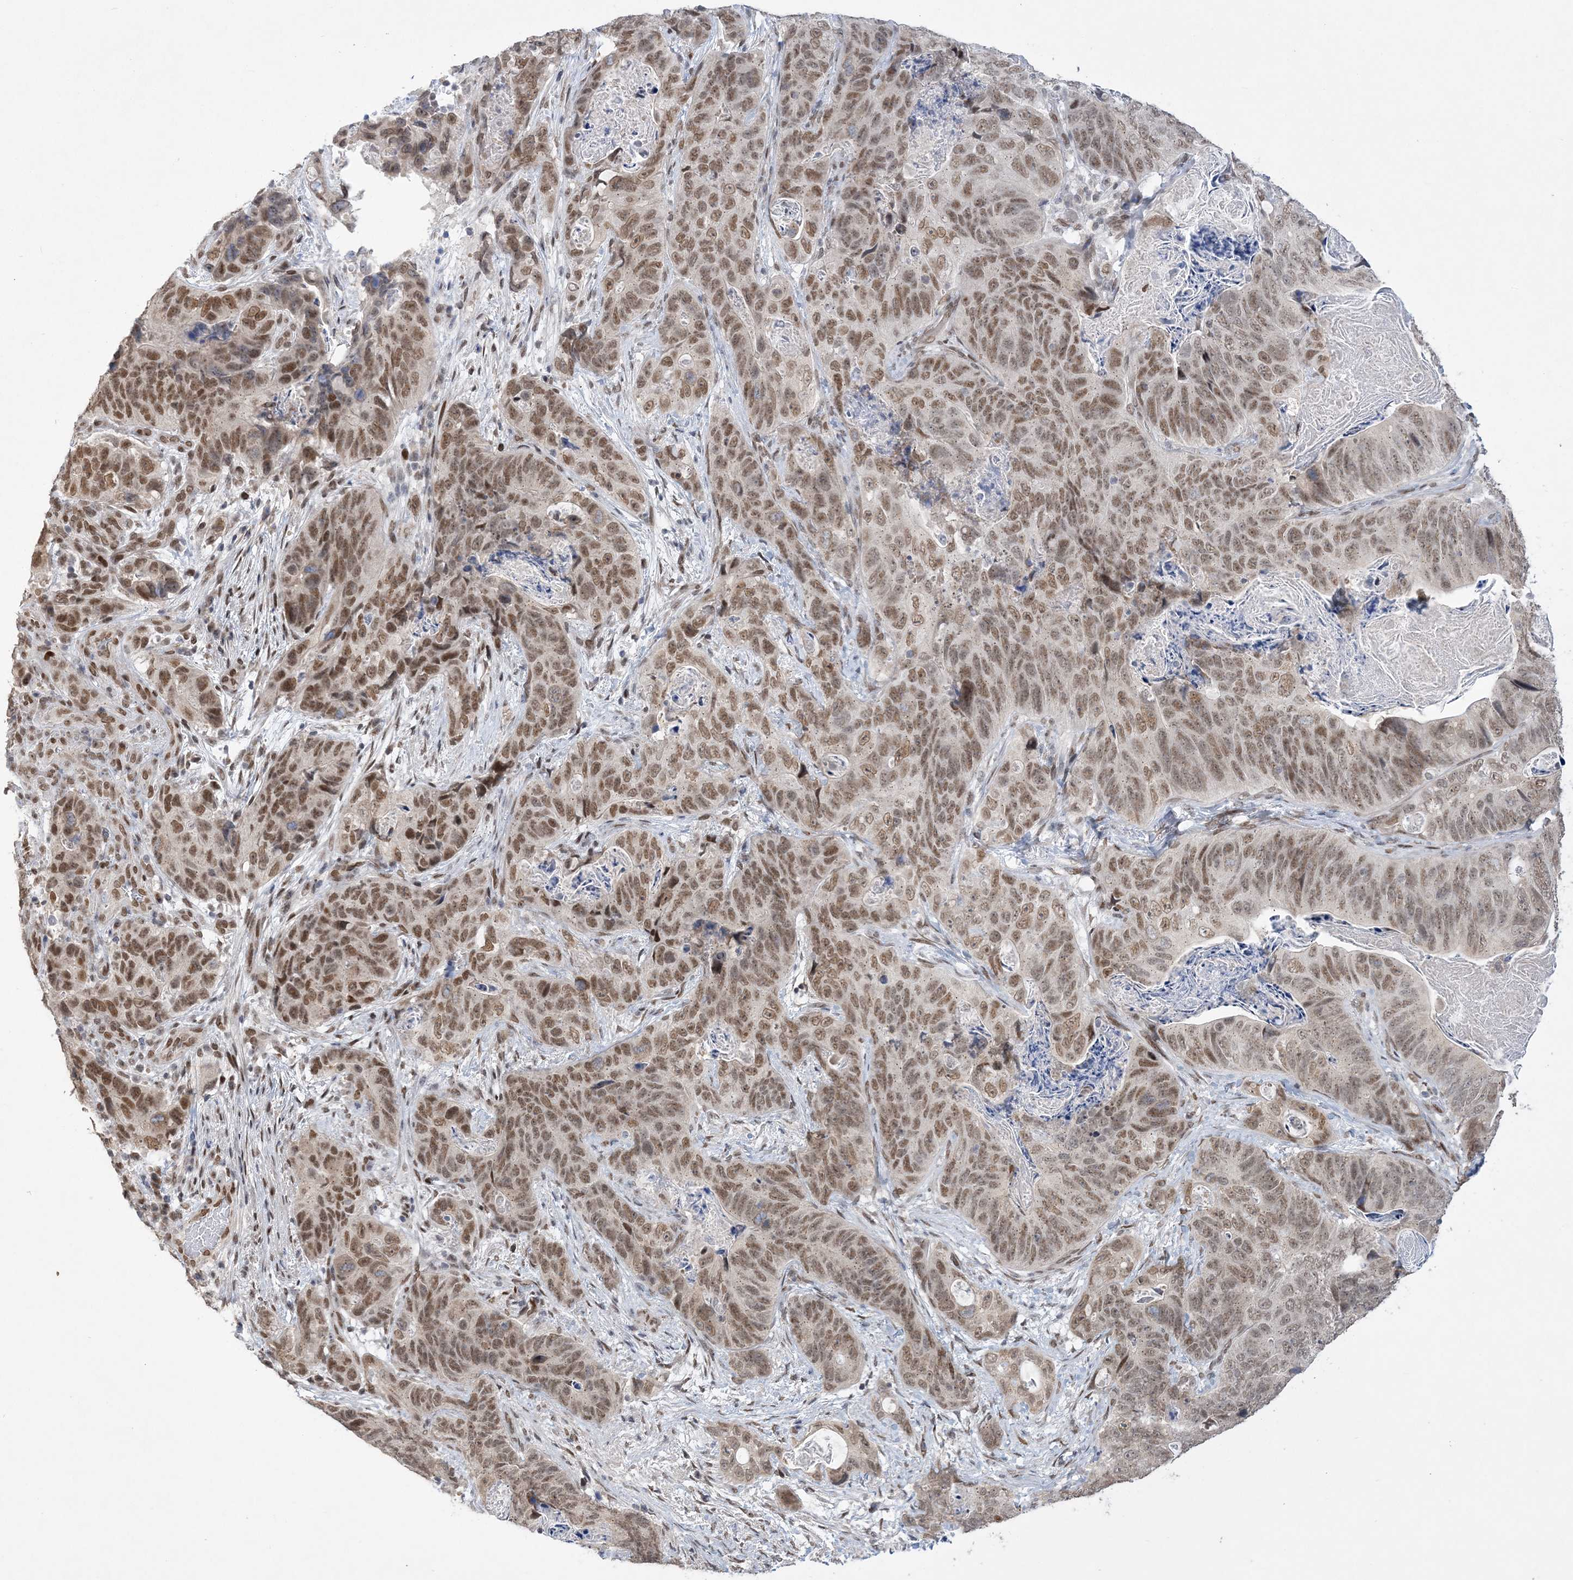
{"staining": {"intensity": "moderate", "quantity": ">75%", "location": "nuclear"}, "tissue": "stomach cancer", "cell_type": "Tumor cells", "image_type": "cancer", "snomed": [{"axis": "morphology", "description": "Normal tissue, NOS"}, {"axis": "morphology", "description": "Adenocarcinoma, NOS"}, {"axis": "topography", "description": "Stomach"}], "caption": "The photomicrograph reveals immunohistochemical staining of stomach adenocarcinoma. There is moderate nuclear positivity is appreciated in approximately >75% of tumor cells. (DAB IHC with brightfield microscopy, high magnification).", "gene": "WAC", "patient": {"sex": "female", "age": 89}}